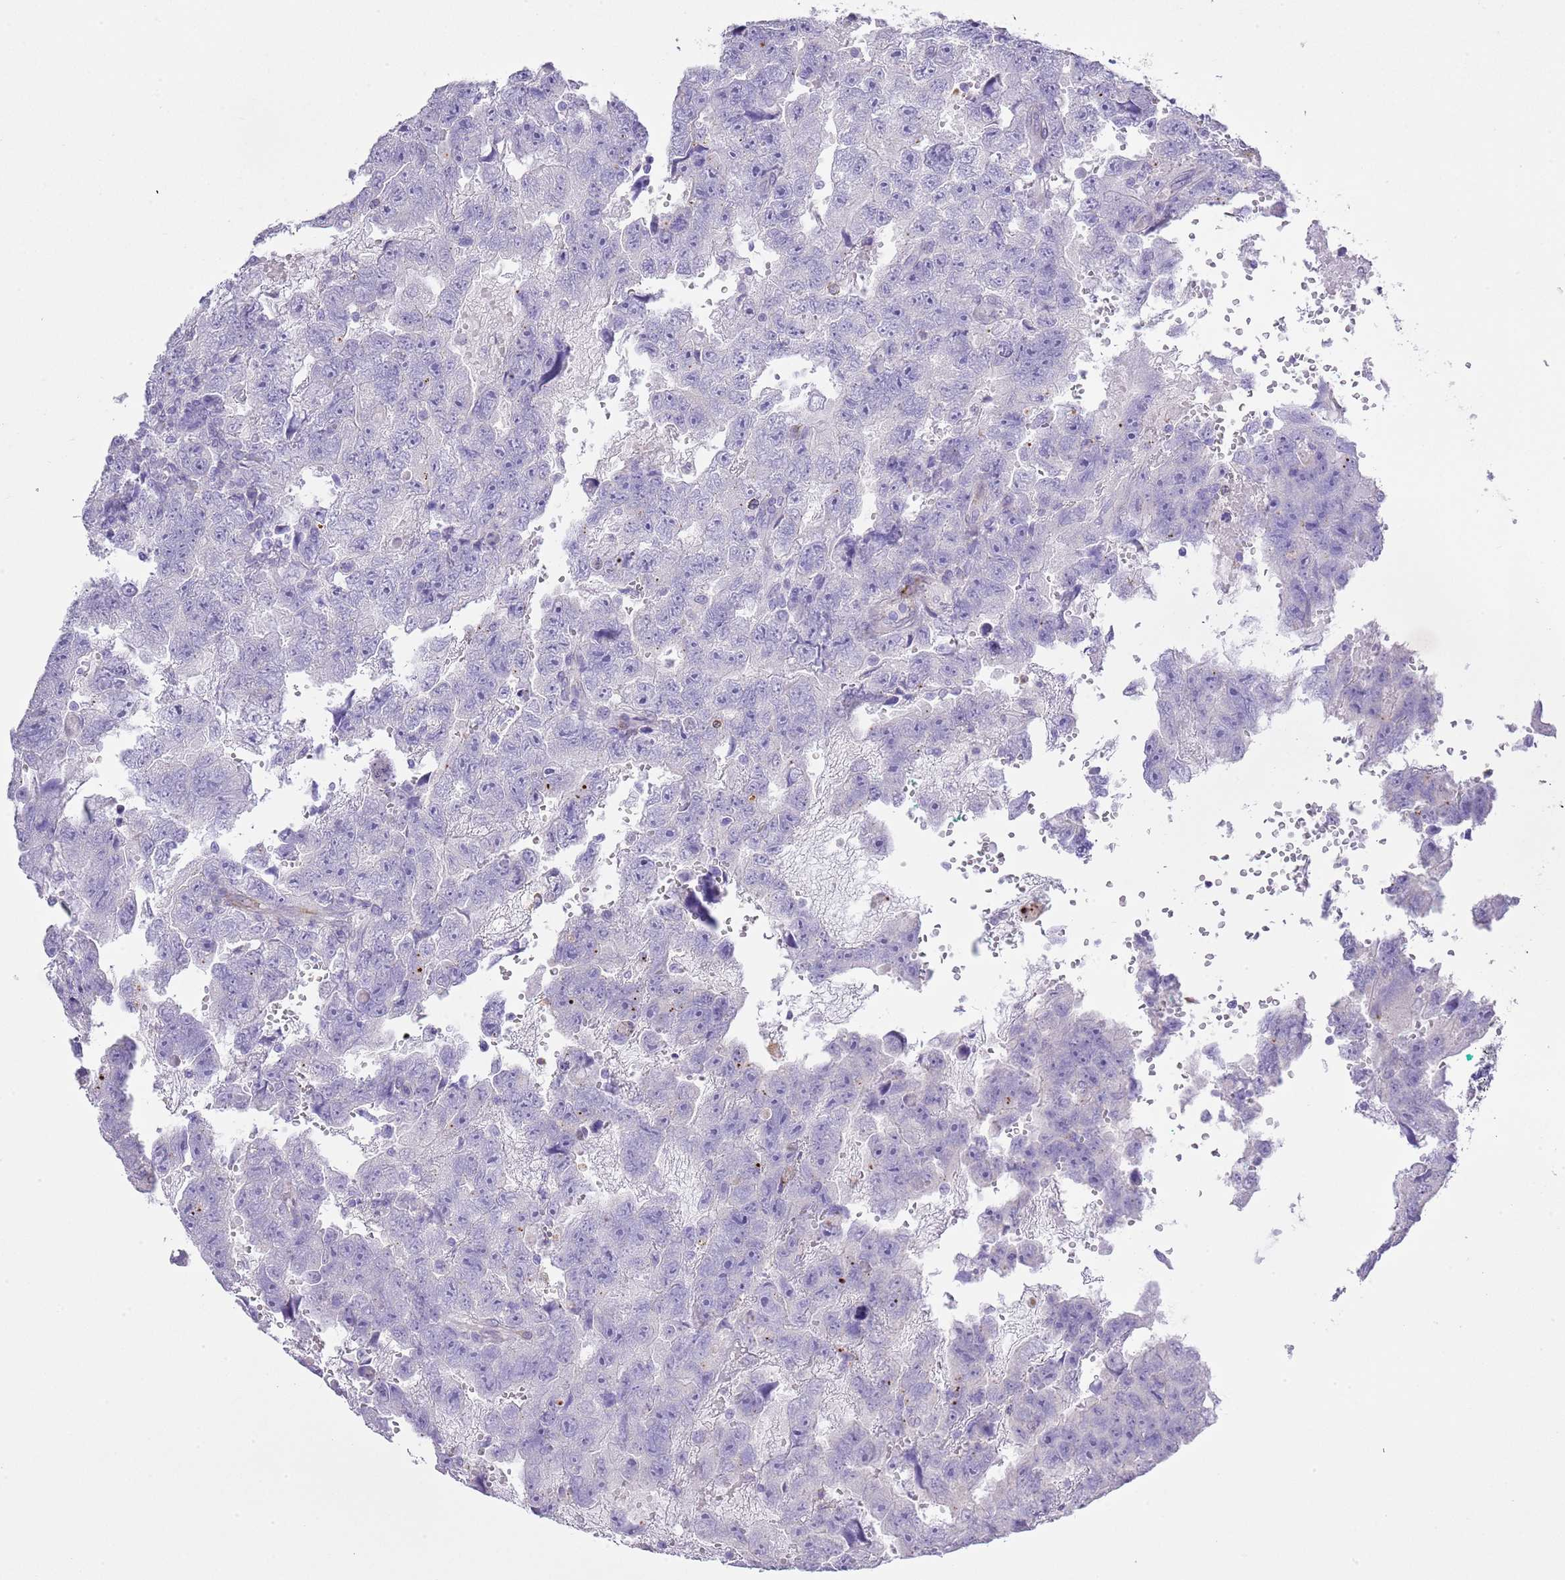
{"staining": {"intensity": "negative", "quantity": "none", "location": "none"}, "tissue": "testis cancer", "cell_type": "Tumor cells", "image_type": "cancer", "snomed": [{"axis": "morphology", "description": "Carcinoma, Embryonal, NOS"}, {"axis": "topography", "description": "Testis"}], "caption": "Tumor cells show no significant protein expression in embryonal carcinoma (testis).", "gene": "OR2Z1", "patient": {"sex": "male", "age": 45}}